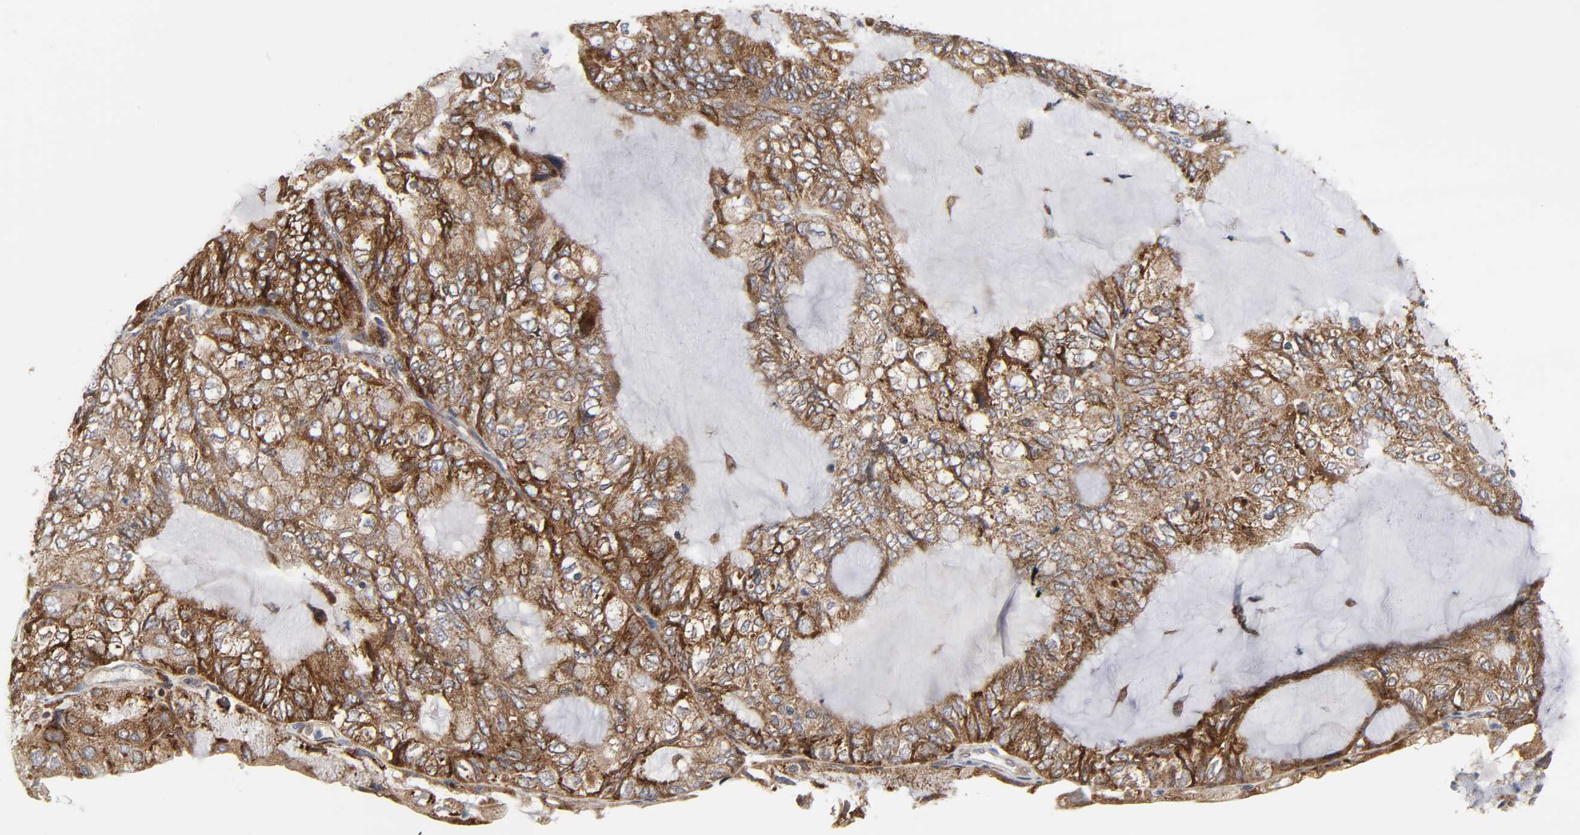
{"staining": {"intensity": "strong", "quantity": ">75%", "location": "cytoplasmic/membranous"}, "tissue": "endometrial cancer", "cell_type": "Tumor cells", "image_type": "cancer", "snomed": [{"axis": "morphology", "description": "Adenocarcinoma, NOS"}, {"axis": "topography", "description": "Endometrium"}], "caption": "A photomicrograph of endometrial cancer (adenocarcinoma) stained for a protein displays strong cytoplasmic/membranous brown staining in tumor cells. Immunohistochemistry stains the protein in brown and the nuclei are stained blue.", "gene": "BAX", "patient": {"sex": "female", "age": 81}}